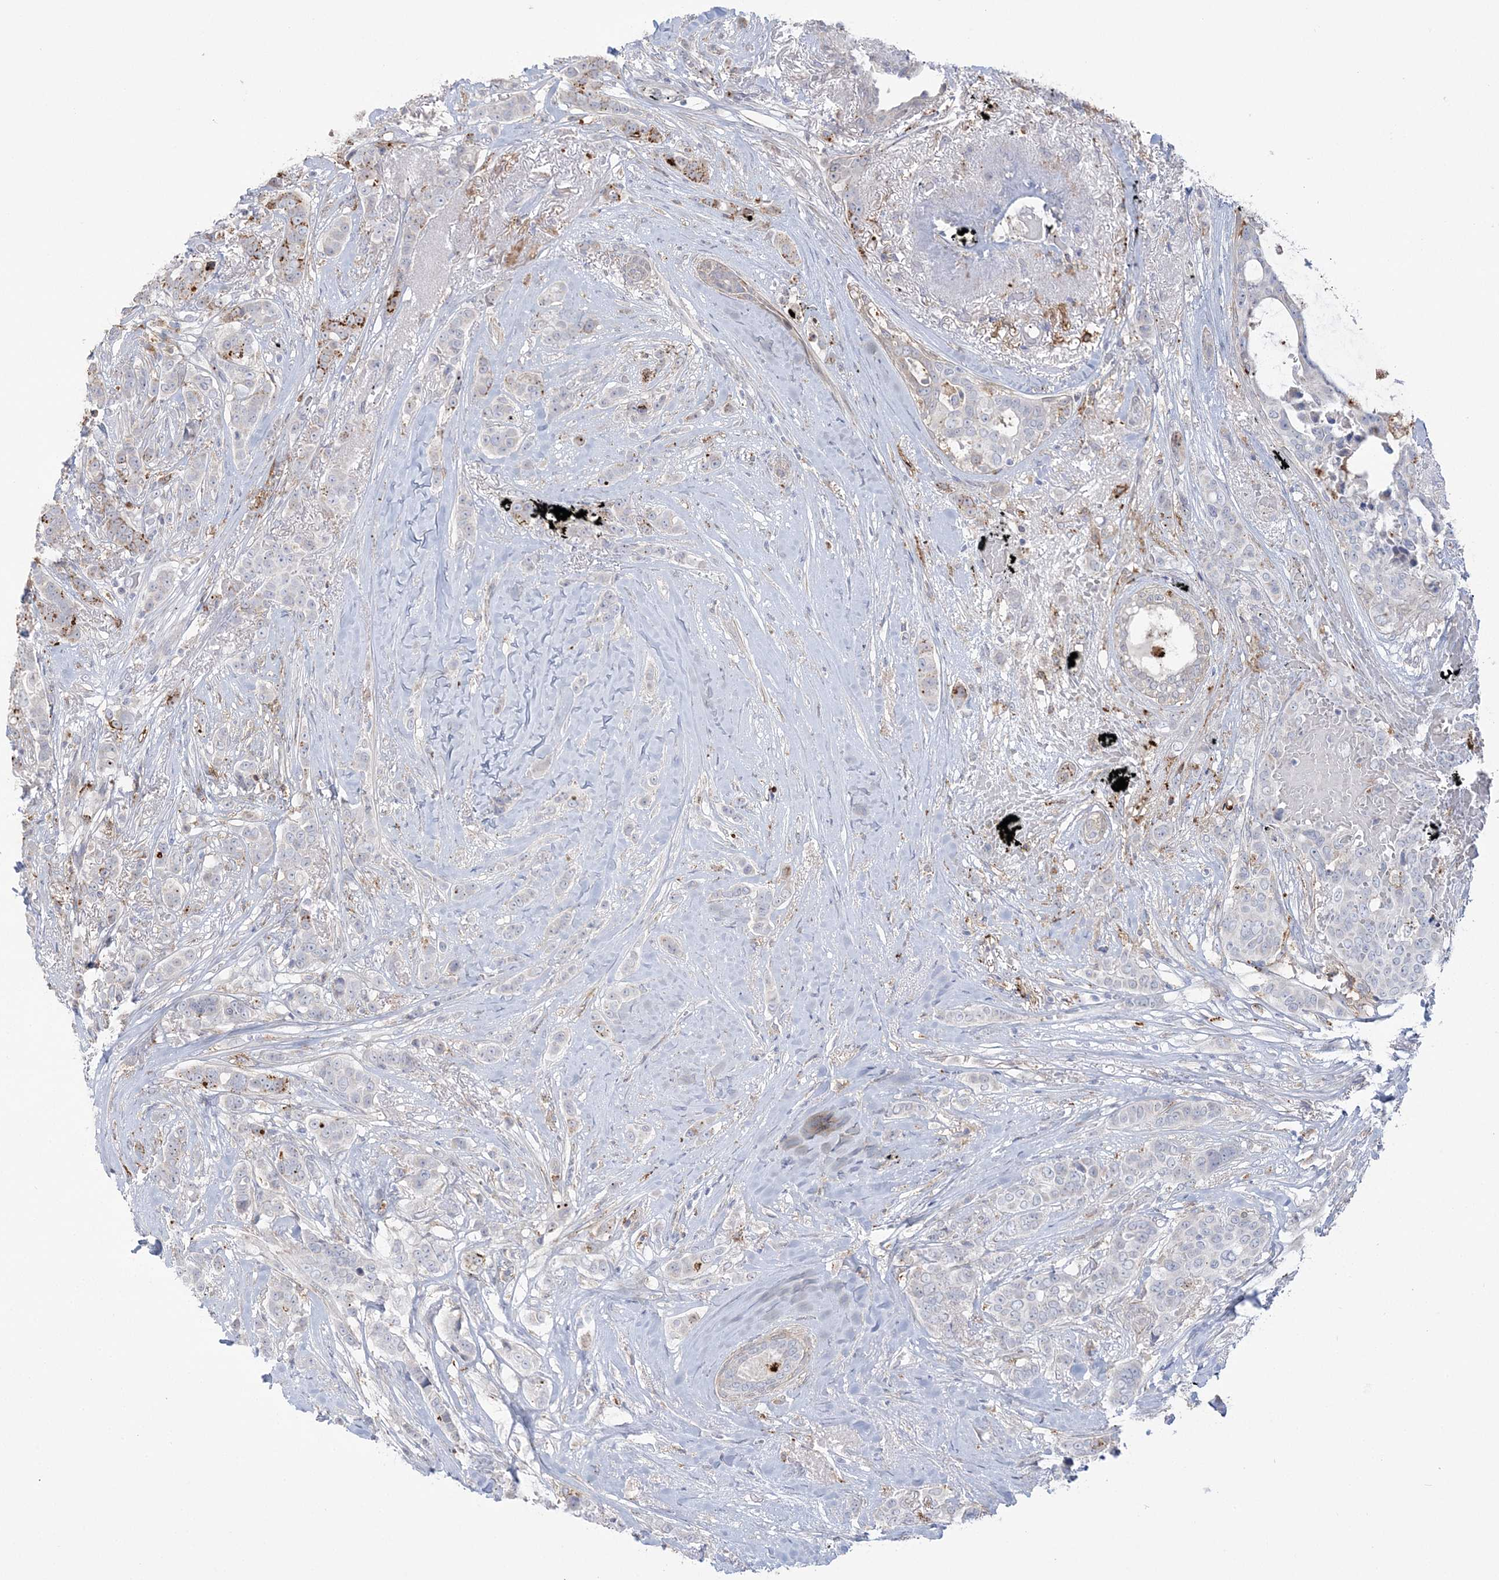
{"staining": {"intensity": "moderate", "quantity": "<25%", "location": "cytoplasmic/membranous"}, "tissue": "breast cancer", "cell_type": "Tumor cells", "image_type": "cancer", "snomed": [{"axis": "morphology", "description": "Lobular carcinoma"}, {"axis": "topography", "description": "Breast"}], "caption": "Breast lobular carcinoma tissue demonstrates moderate cytoplasmic/membranous expression in about <25% of tumor cells", "gene": "HAAO", "patient": {"sex": "female", "age": 51}}